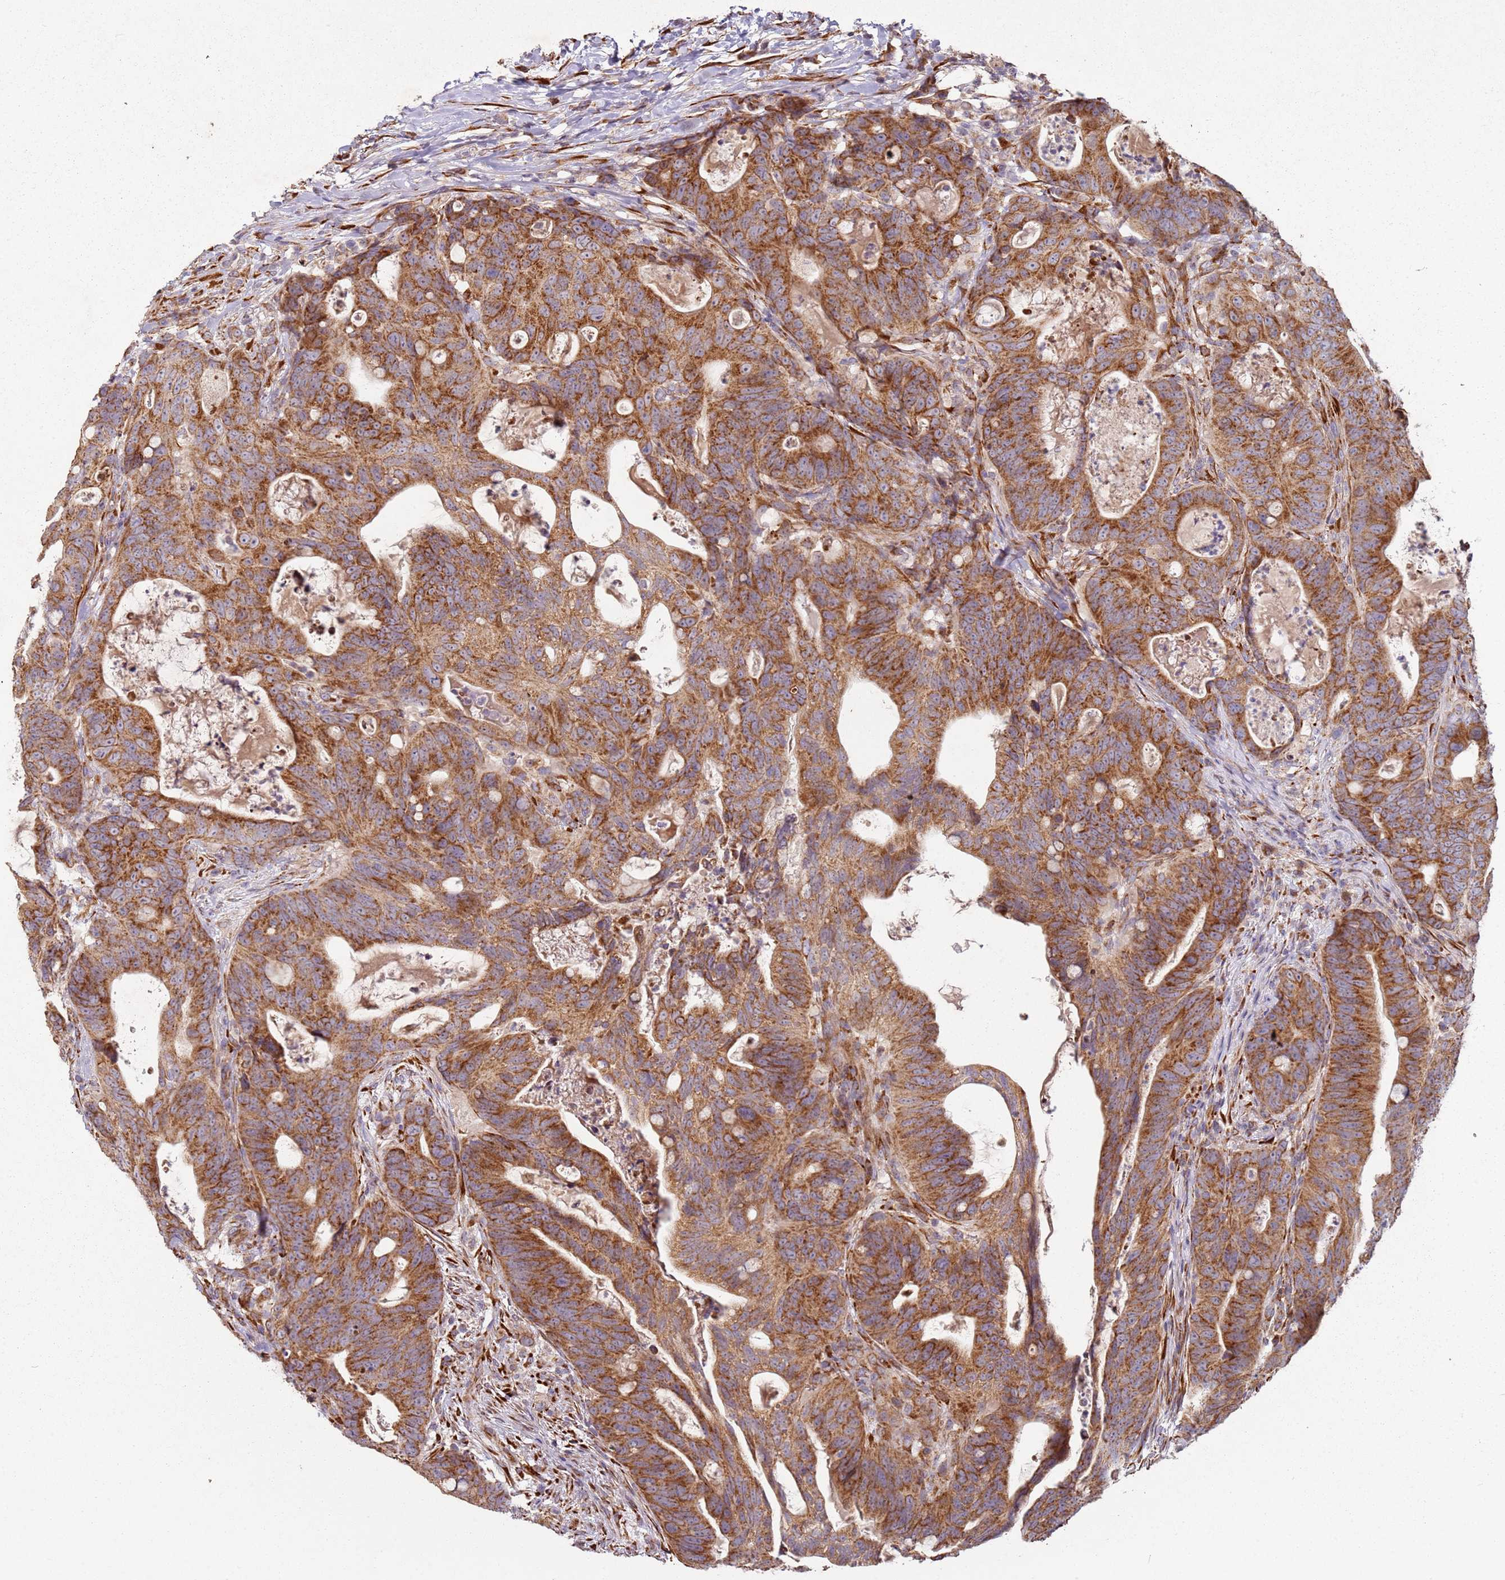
{"staining": {"intensity": "strong", "quantity": ">75%", "location": "cytoplasmic/membranous"}, "tissue": "colorectal cancer", "cell_type": "Tumor cells", "image_type": "cancer", "snomed": [{"axis": "morphology", "description": "Adenocarcinoma, NOS"}, {"axis": "topography", "description": "Colon"}], "caption": "Colorectal cancer (adenocarcinoma) stained with DAB immunohistochemistry demonstrates high levels of strong cytoplasmic/membranous positivity in approximately >75% of tumor cells. (DAB IHC with brightfield microscopy, high magnification).", "gene": "ARFRP1", "patient": {"sex": "female", "age": 82}}